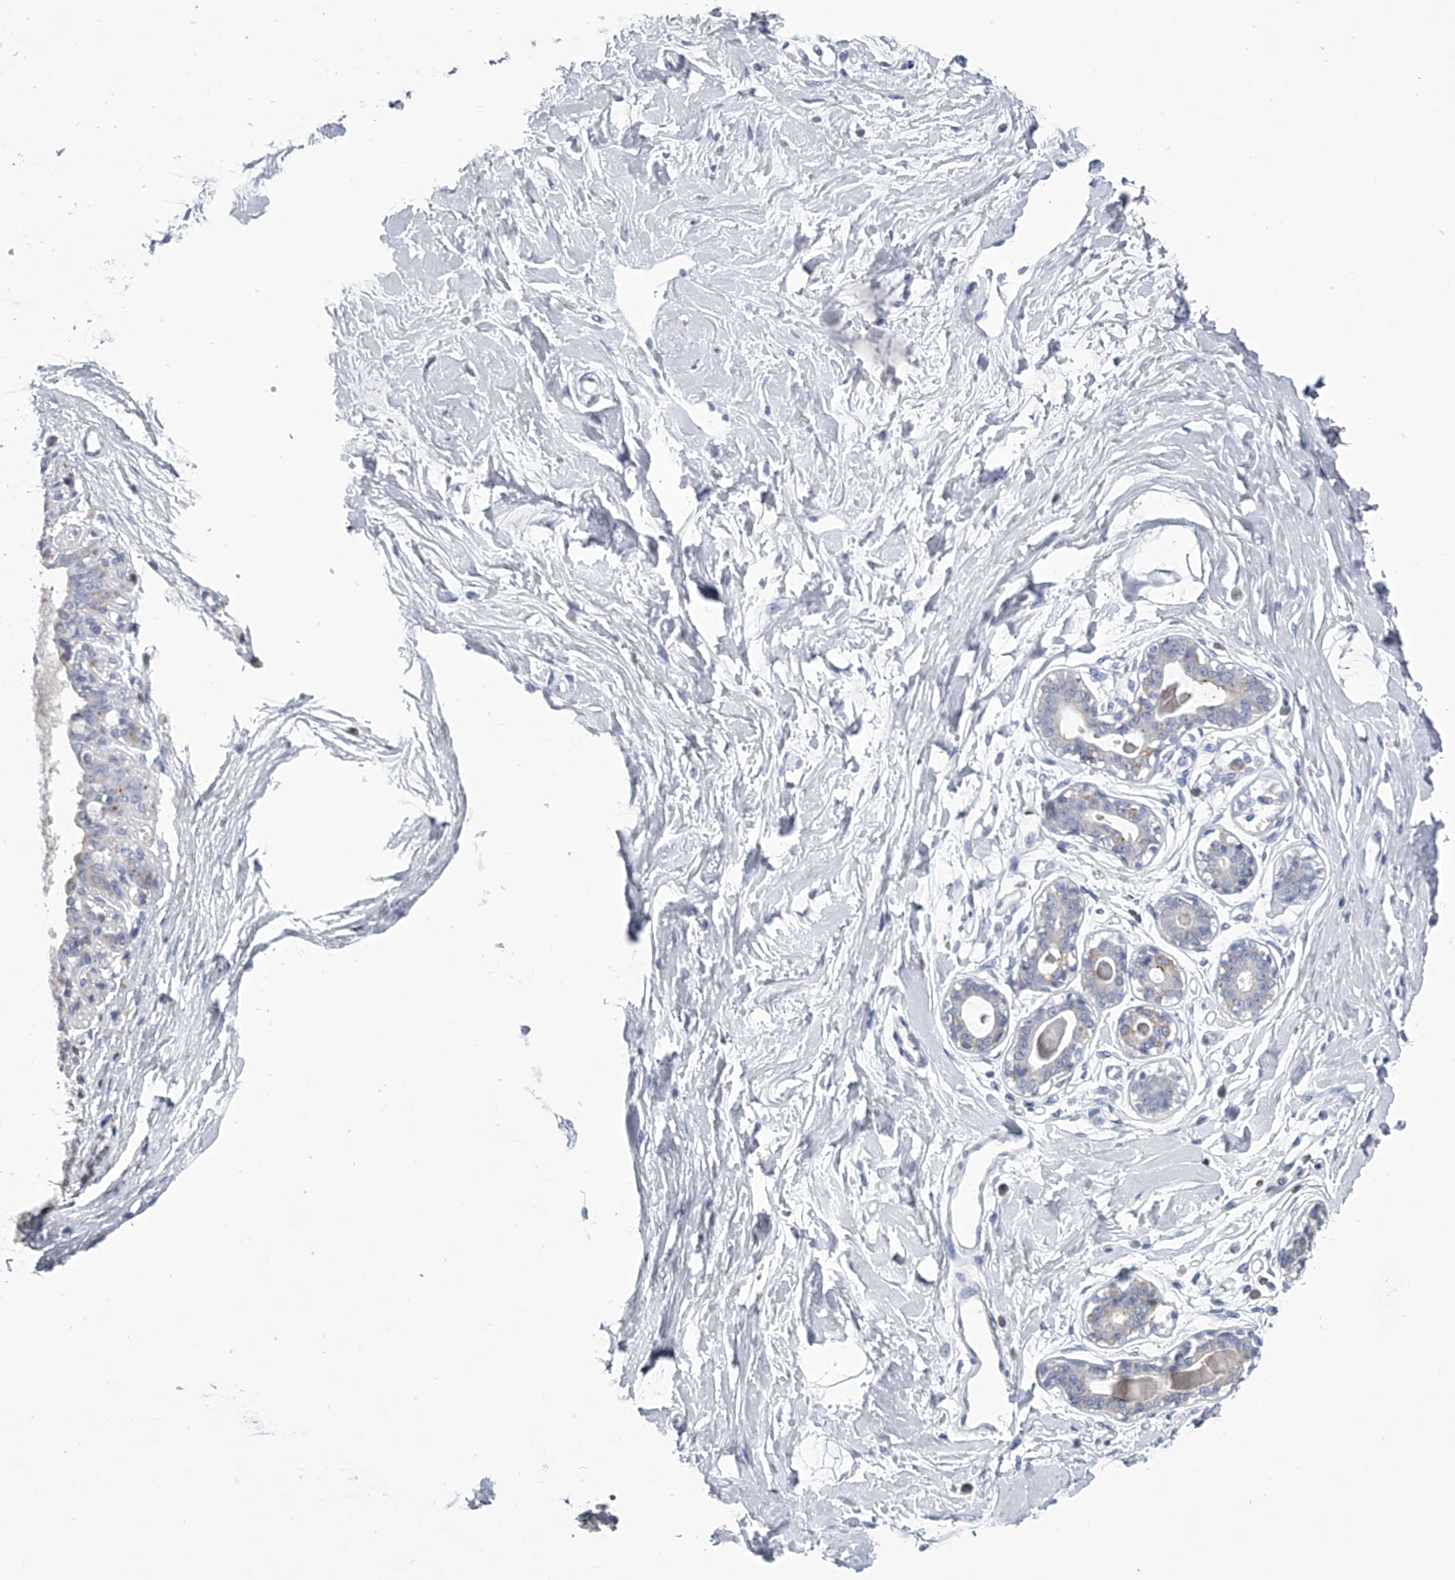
{"staining": {"intensity": "negative", "quantity": "none", "location": "none"}, "tissue": "breast", "cell_type": "Adipocytes", "image_type": "normal", "snomed": [{"axis": "morphology", "description": "Normal tissue, NOS"}, {"axis": "topography", "description": "Breast"}], "caption": "High power microscopy image of an immunohistochemistry (IHC) photomicrograph of normal breast, revealing no significant staining in adipocytes. (IHC, brightfield microscopy, high magnification).", "gene": "TASP1", "patient": {"sex": "female", "age": 45}}